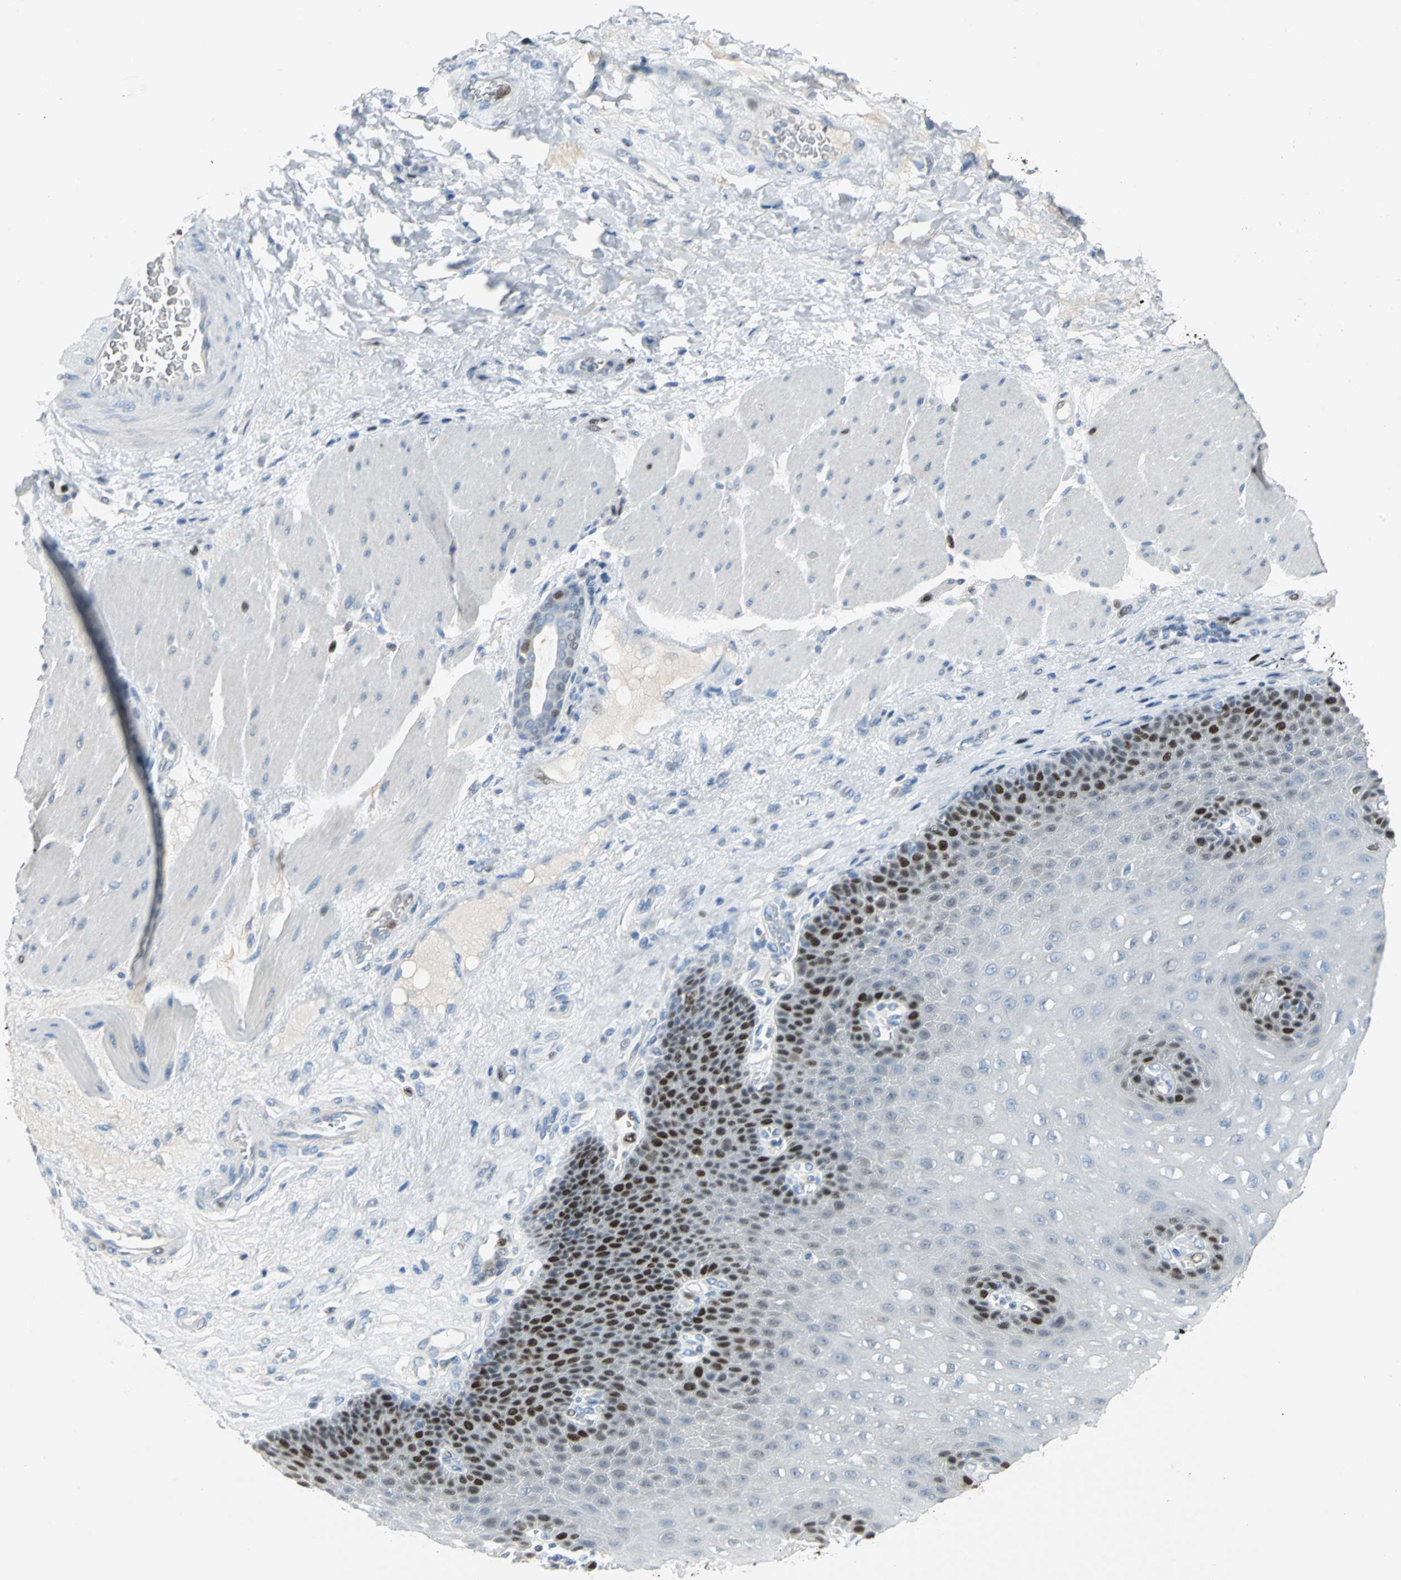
{"staining": {"intensity": "strong", "quantity": "<25%", "location": "nuclear"}, "tissue": "esophagus", "cell_type": "Squamous epithelial cells", "image_type": "normal", "snomed": [{"axis": "morphology", "description": "Normal tissue, NOS"}, {"axis": "topography", "description": "Esophagus"}], "caption": "The photomicrograph exhibits a brown stain indicating the presence of a protein in the nuclear of squamous epithelial cells in esophagus.", "gene": "MCM4", "patient": {"sex": "female", "age": 72}}